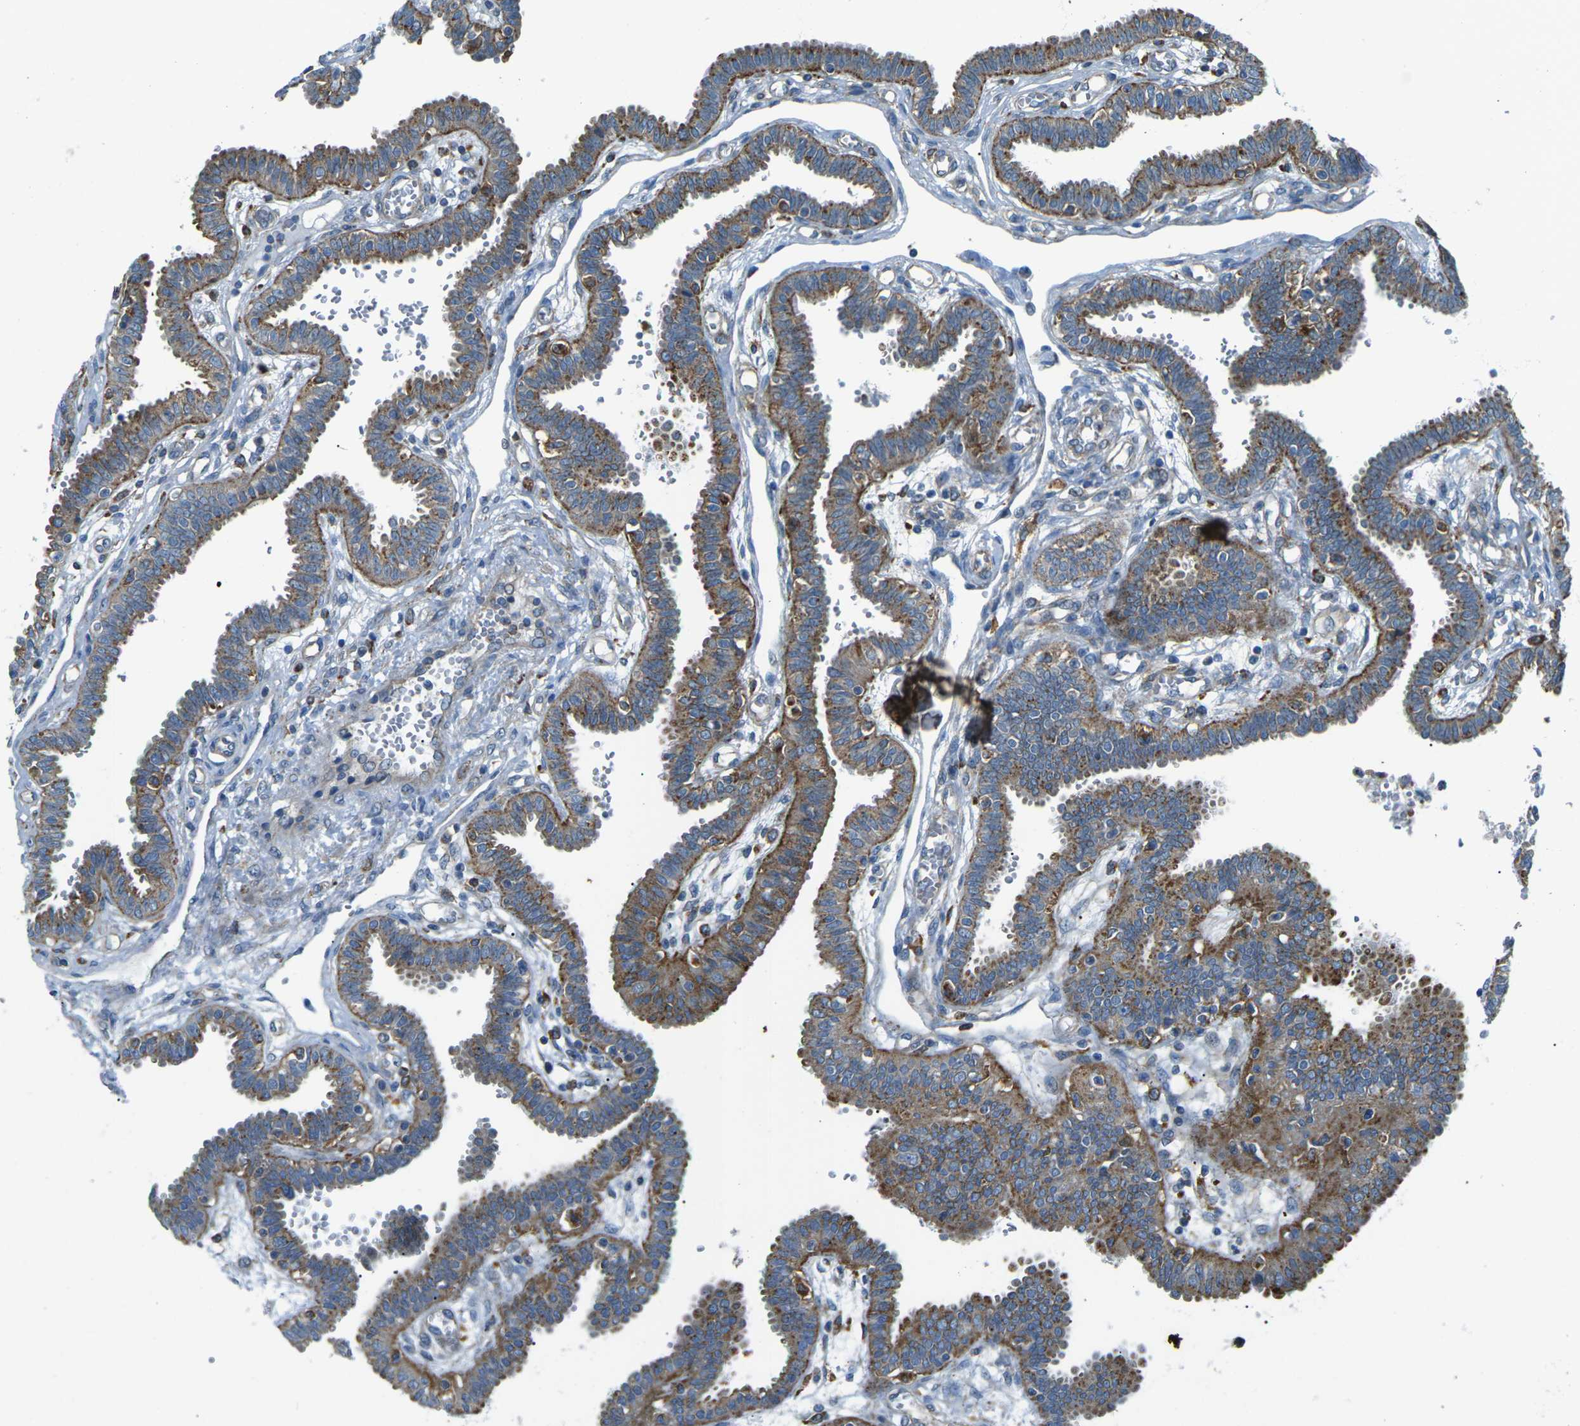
{"staining": {"intensity": "strong", "quantity": ">75%", "location": "cytoplasmic/membranous"}, "tissue": "fallopian tube", "cell_type": "Glandular cells", "image_type": "normal", "snomed": [{"axis": "morphology", "description": "Normal tissue, NOS"}, {"axis": "topography", "description": "Fallopian tube"}], "caption": "Immunohistochemical staining of benign human fallopian tube displays high levels of strong cytoplasmic/membranous staining in approximately >75% of glandular cells.", "gene": "CDK17", "patient": {"sex": "female", "age": 32}}